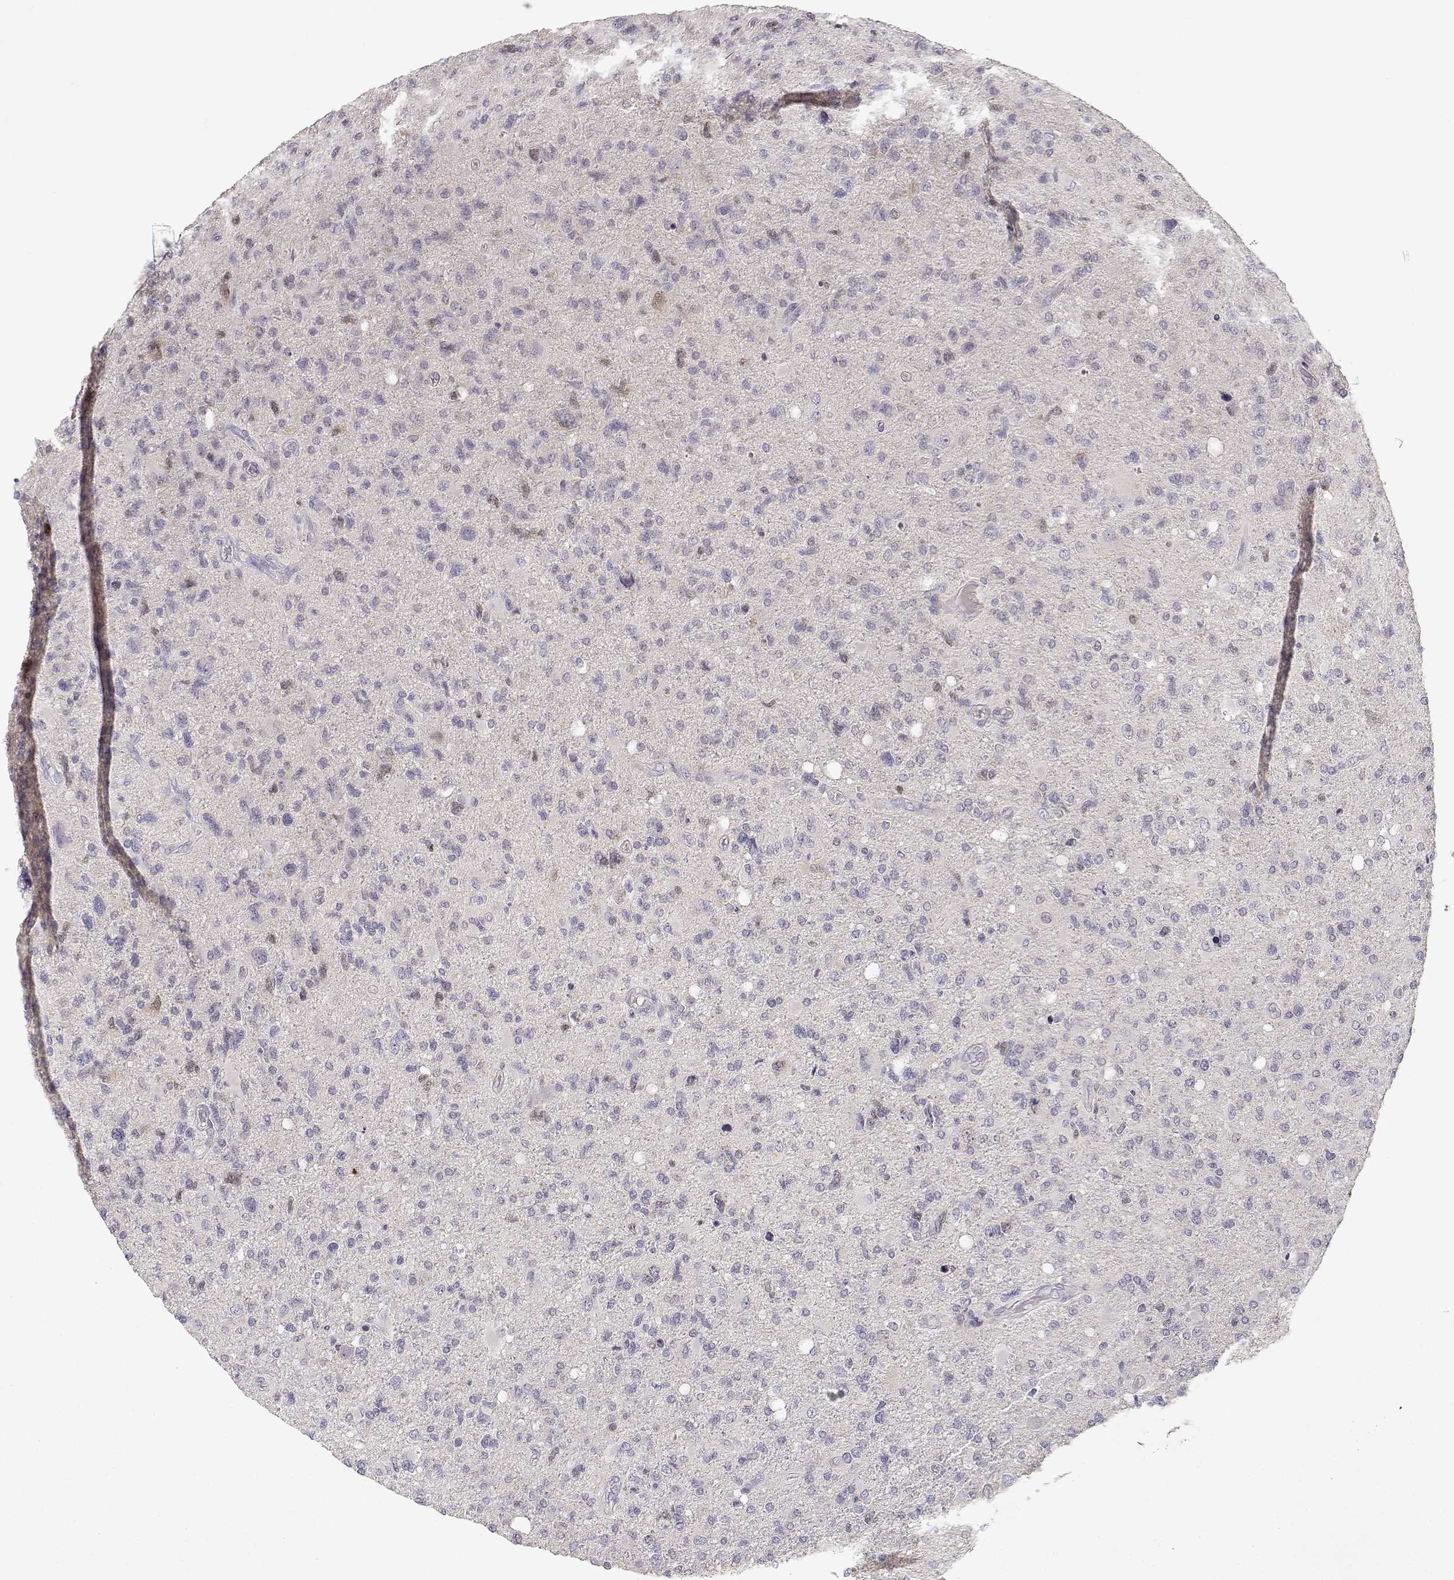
{"staining": {"intensity": "negative", "quantity": "none", "location": "none"}, "tissue": "glioma", "cell_type": "Tumor cells", "image_type": "cancer", "snomed": [{"axis": "morphology", "description": "Glioma, malignant, High grade"}, {"axis": "topography", "description": "Cerebral cortex"}], "caption": "An image of malignant high-grade glioma stained for a protein reveals no brown staining in tumor cells.", "gene": "RAD51", "patient": {"sex": "male", "age": 70}}